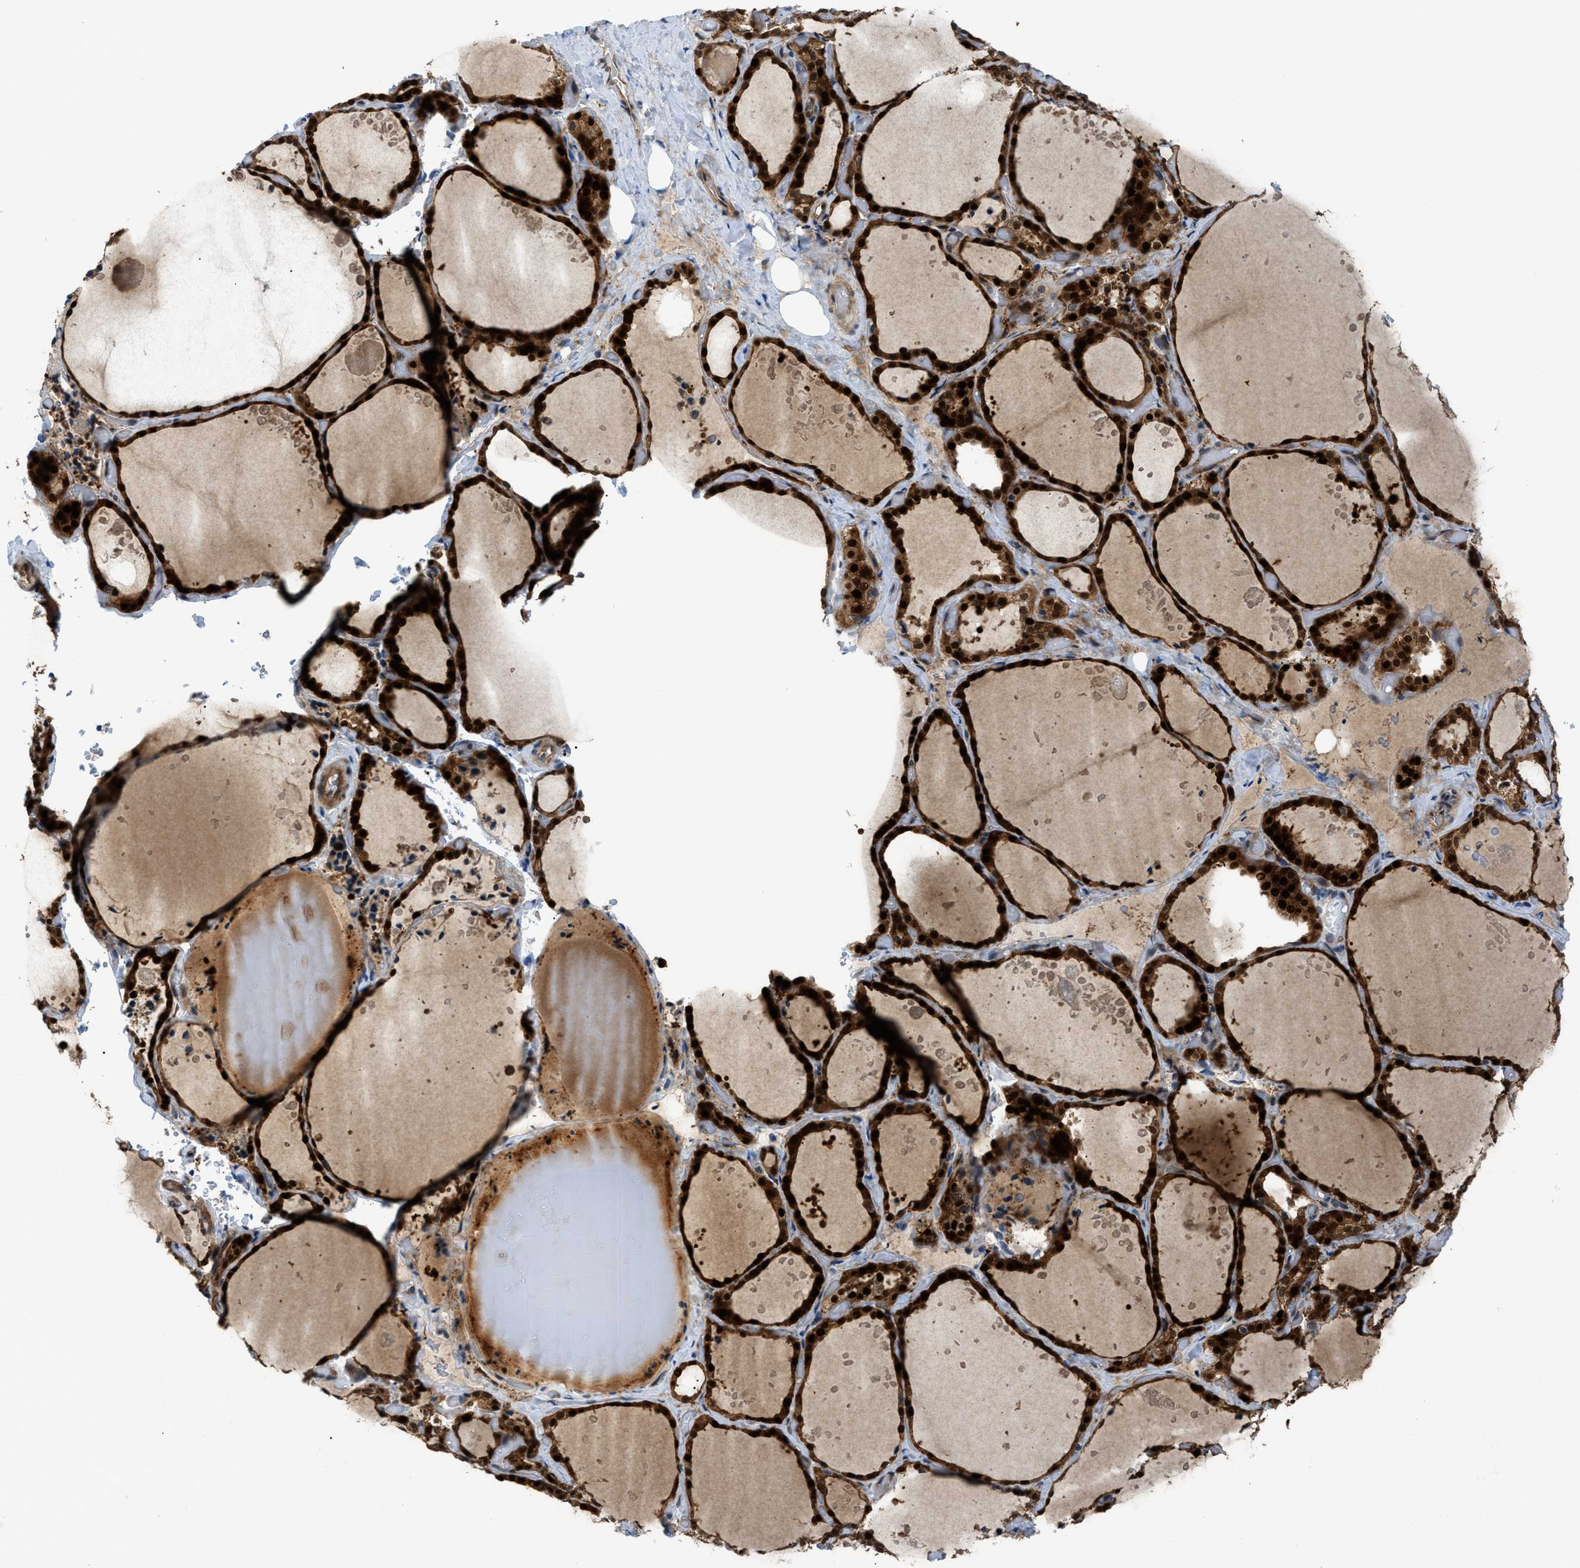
{"staining": {"intensity": "strong", "quantity": ">75%", "location": "cytoplasmic/membranous,nuclear"}, "tissue": "thyroid gland", "cell_type": "Glandular cells", "image_type": "normal", "snomed": [{"axis": "morphology", "description": "Normal tissue, NOS"}, {"axis": "topography", "description": "Thyroid gland"}], "caption": "Glandular cells display high levels of strong cytoplasmic/membranous,nuclear positivity in about >75% of cells in unremarkable human thyroid gland.", "gene": "TRAK2", "patient": {"sex": "female", "age": 44}}